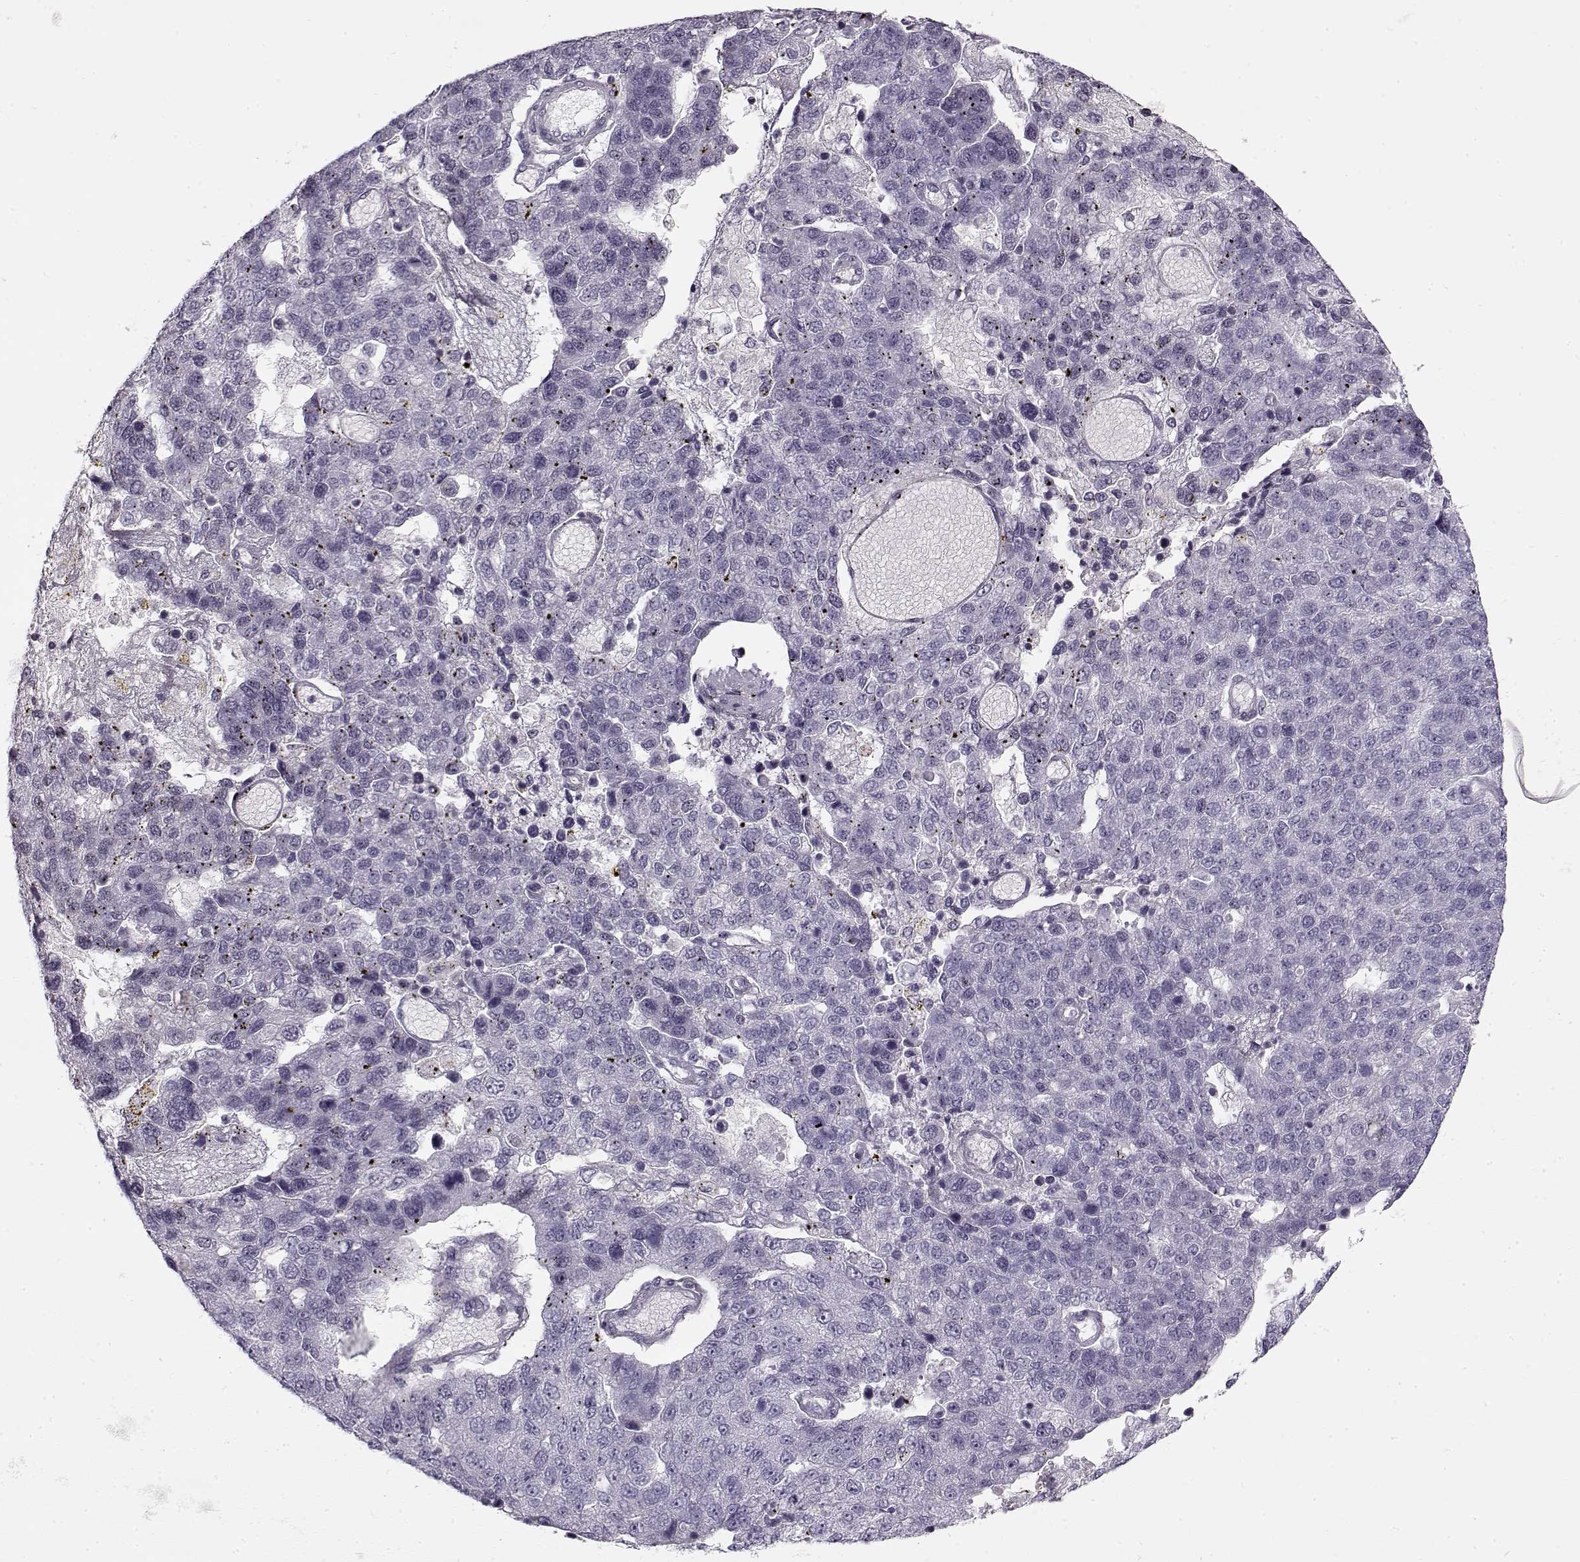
{"staining": {"intensity": "negative", "quantity": "none", "location": "none"}, "tissue": "pancreatic cancer", "cell_type": "Tumor cells", "image_type": "cancer", "snomed": [{"axis": "morphology", "description": "Adenocarcinoma, NOS"}, {"axis": "topography", "description": "Pancreas"}], "caption": "IHC of human pancreatic adenocarcinoma demonstrates no positivity in tumor cells. Nuclei are stained in blue.", "gene": "PNMT", "patient": {"sex": "female", "age": 61}}